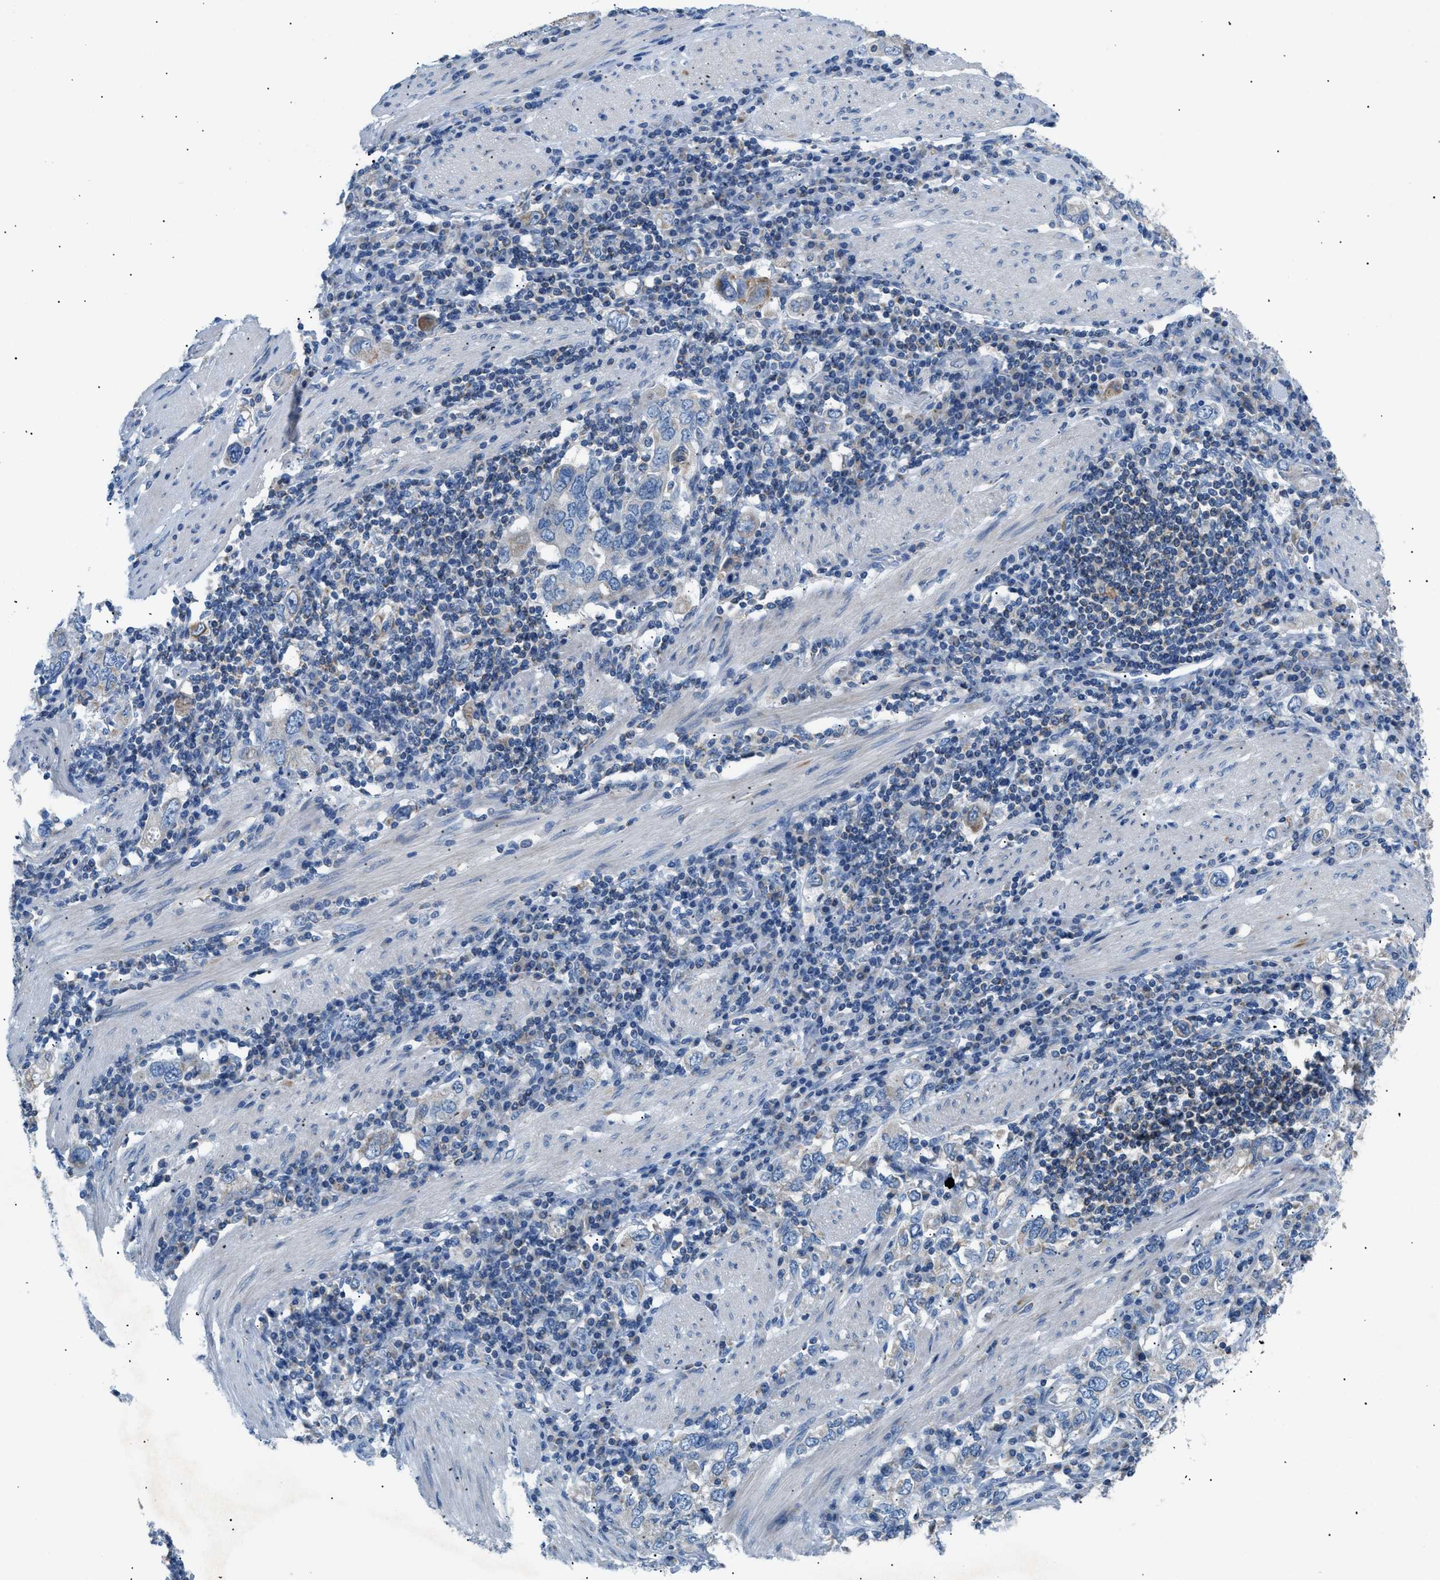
{"staining": {"intensity": "negative", "quantity": "none", "location": "none"}, "tissue": "stomach cancer", "cell_type": "Tumor cells", "image_type": "cancer", "snomed": [{"axis": "morphology", "description": "Adenocarcinoma, NOS"}, {"axis": "topography", "description": "Stomach, upper"}], "caption": "Adenocarcinoma (stomach) was stained to show a protein in brown. There is no significant expression in tumor cells. (Immunohistochemistry, brightfield microscopy, high magnification).", "gene": "ILDR1", "patient": {"sex": "male", "age": 62}}